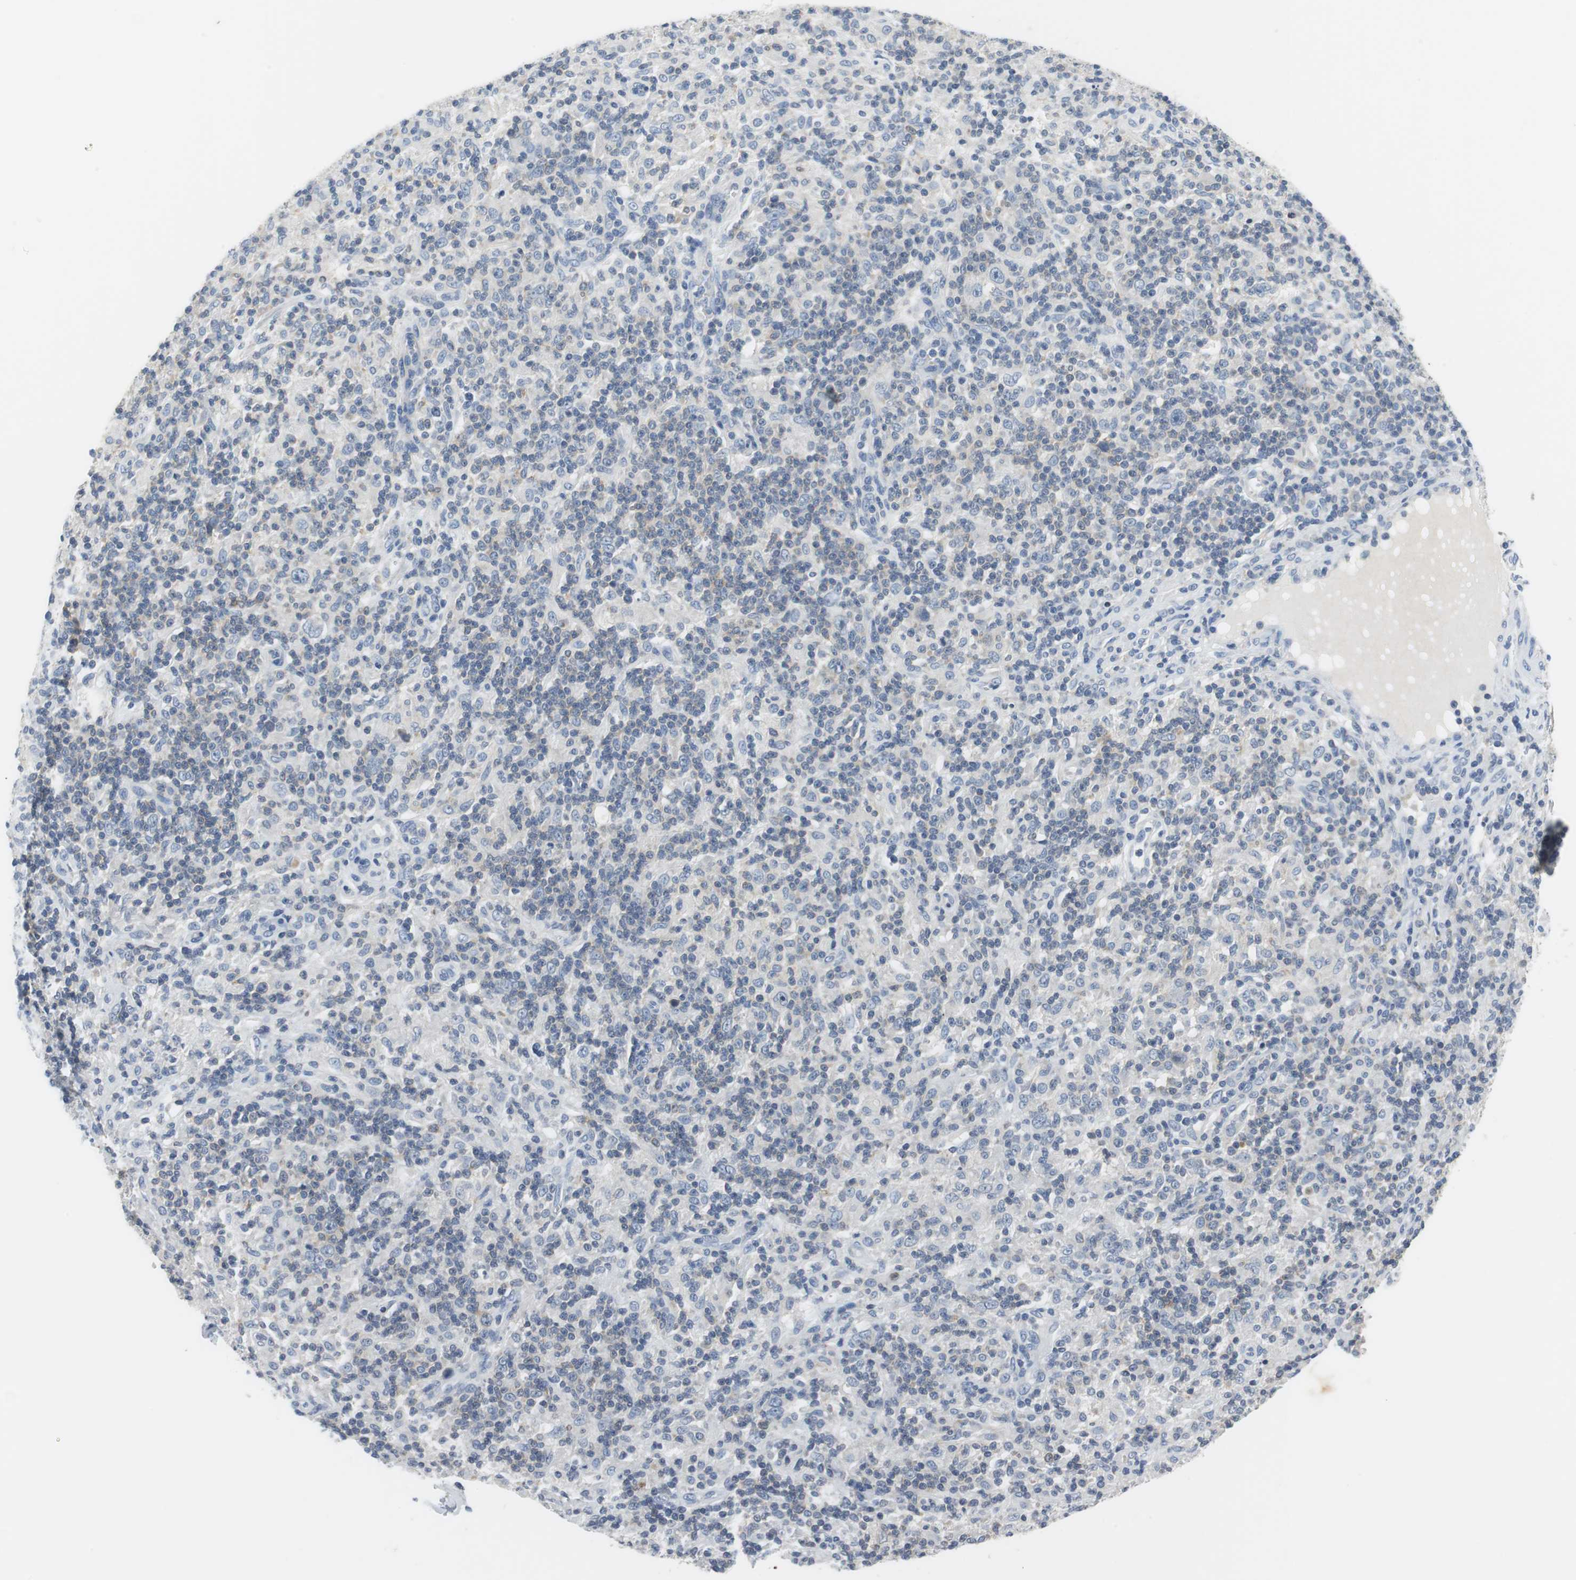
{"staining": {"intensity": "negative", "quantity": "none", "location": "none"}, "tissue": "lymphoma", "cell_type": "Tumor cells", "image_type": "cancer", "snomed": [{"axis": "morphology", "description": "Hodgkin's disease, NOS"}, {"axis": "topography", "description": "Lymph node"}], "caption": "There is no significant expression in tumor cells of Hodgkin's disease.", "gene": "GLCCI1", "patient": {"sex": "male", "age": 70}}